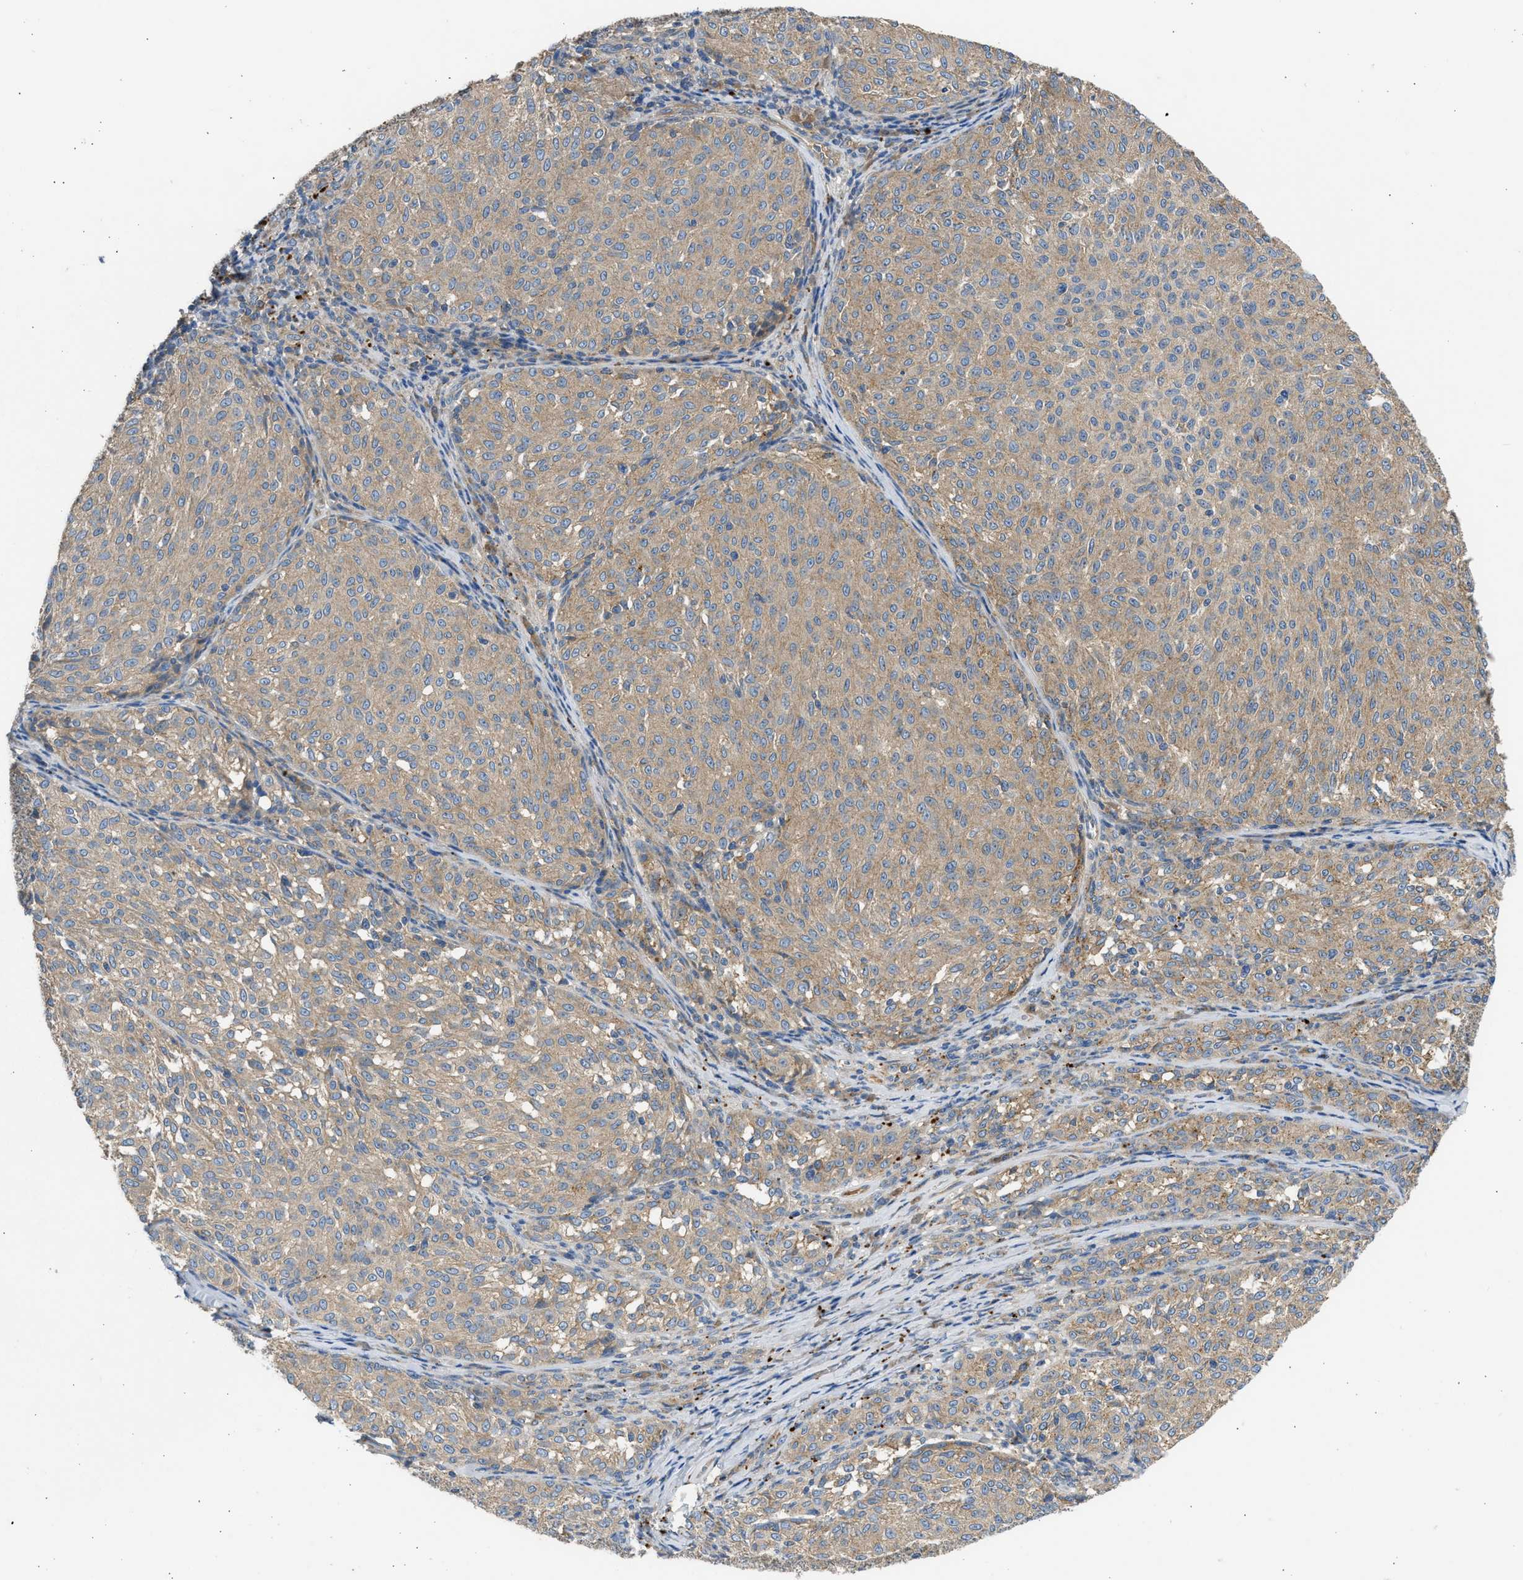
{"staining": {"intensity": "moderate", "quantity": ">75%", "location": "cytoplasmic/membranous"}, "tissue": "melanoma", "cell_type": "Tumor cells", "image_type": "cancer", "snomed": [{"axis": "morphology", "description": "Malignant melanoma, NOS"}, {"axis": "topography", "description": "Skin"}], "caption": "Tumor cells show moderate cytoplasmic/membranous expression in about >75% of cells in melanoma.", "gene": "CSRNP2", "patient": {"sex": "female", "age": 72}}